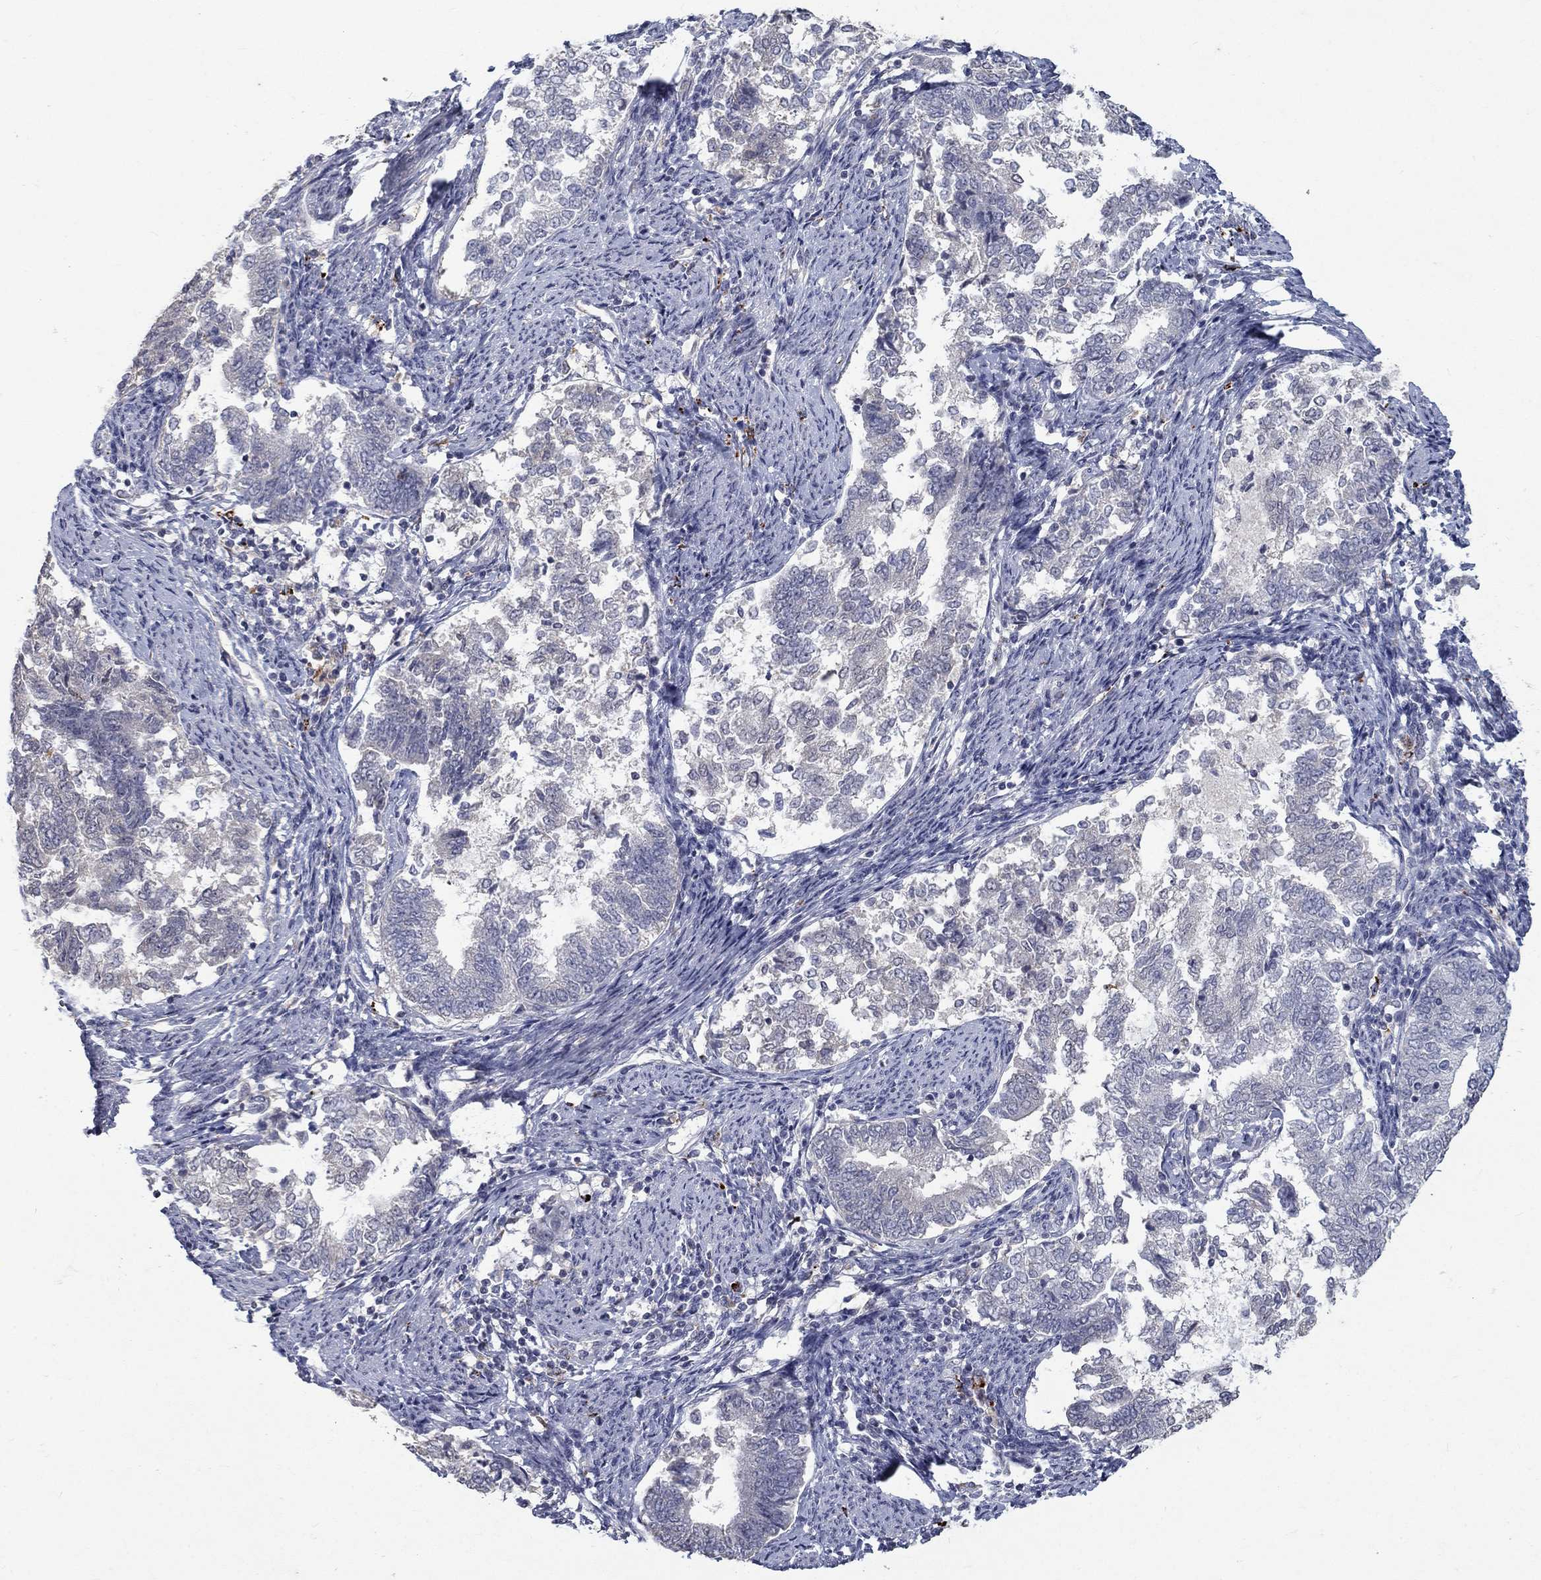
{"staining": {"intensity": "negative", "quantity": "none", "location": "none"}, "tissue": "endometrial cancer", "cell_type": "Tumor cells", "image_type": "cancer", "snomed": [{"axis": "morphology", "description": "Adenocarcinoma, NOS"}, {"axis": "topography", "description": "Endometrium"}], "caption": "Endometrial cancer was stained to show a protein in brown. There is no significant staining in tumor cells.", "gene": "MTSS2", "patient": {"sex": "female", "age": 65}}